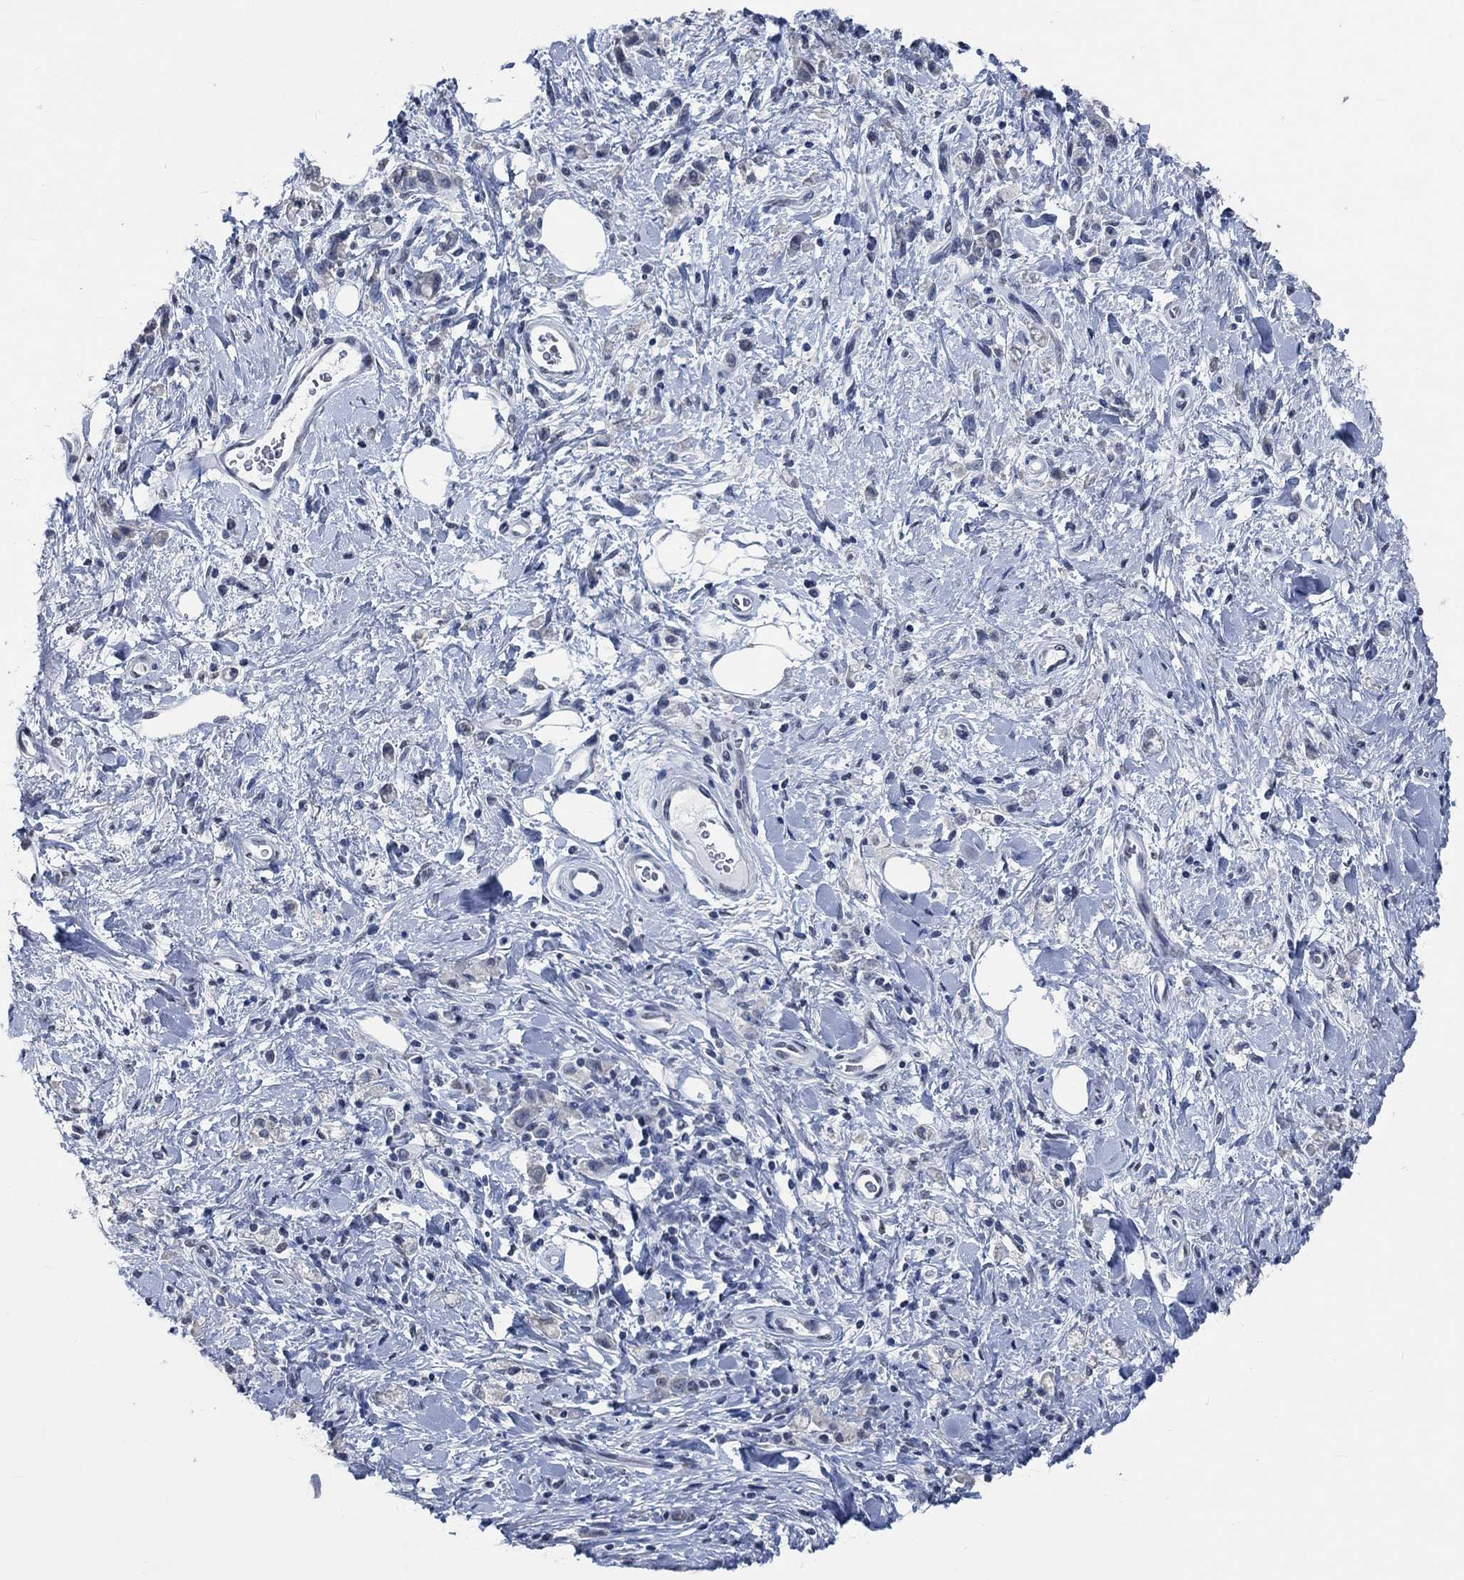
{"staining": {"intensity": "negative", "quantity": "none", "location": "none"}, "tissue": "stomach cancer", "cell_type": "Tumor cells", "image_type": "cancer", "snomed": [{"axis": "morphology", "description": "Adenocarcinoma, NOS"}, {"axis": "topography", "description": "Stomach"}], "caption": "A photomicrograph of adenocarcinoma (stomach) stained for a protein exhibits no brown staining in tumor cells. (DAB immunohistochemistry, high magnification).", "gene": "OBSCN", "patient": {"sex": "male", "age": 77}}